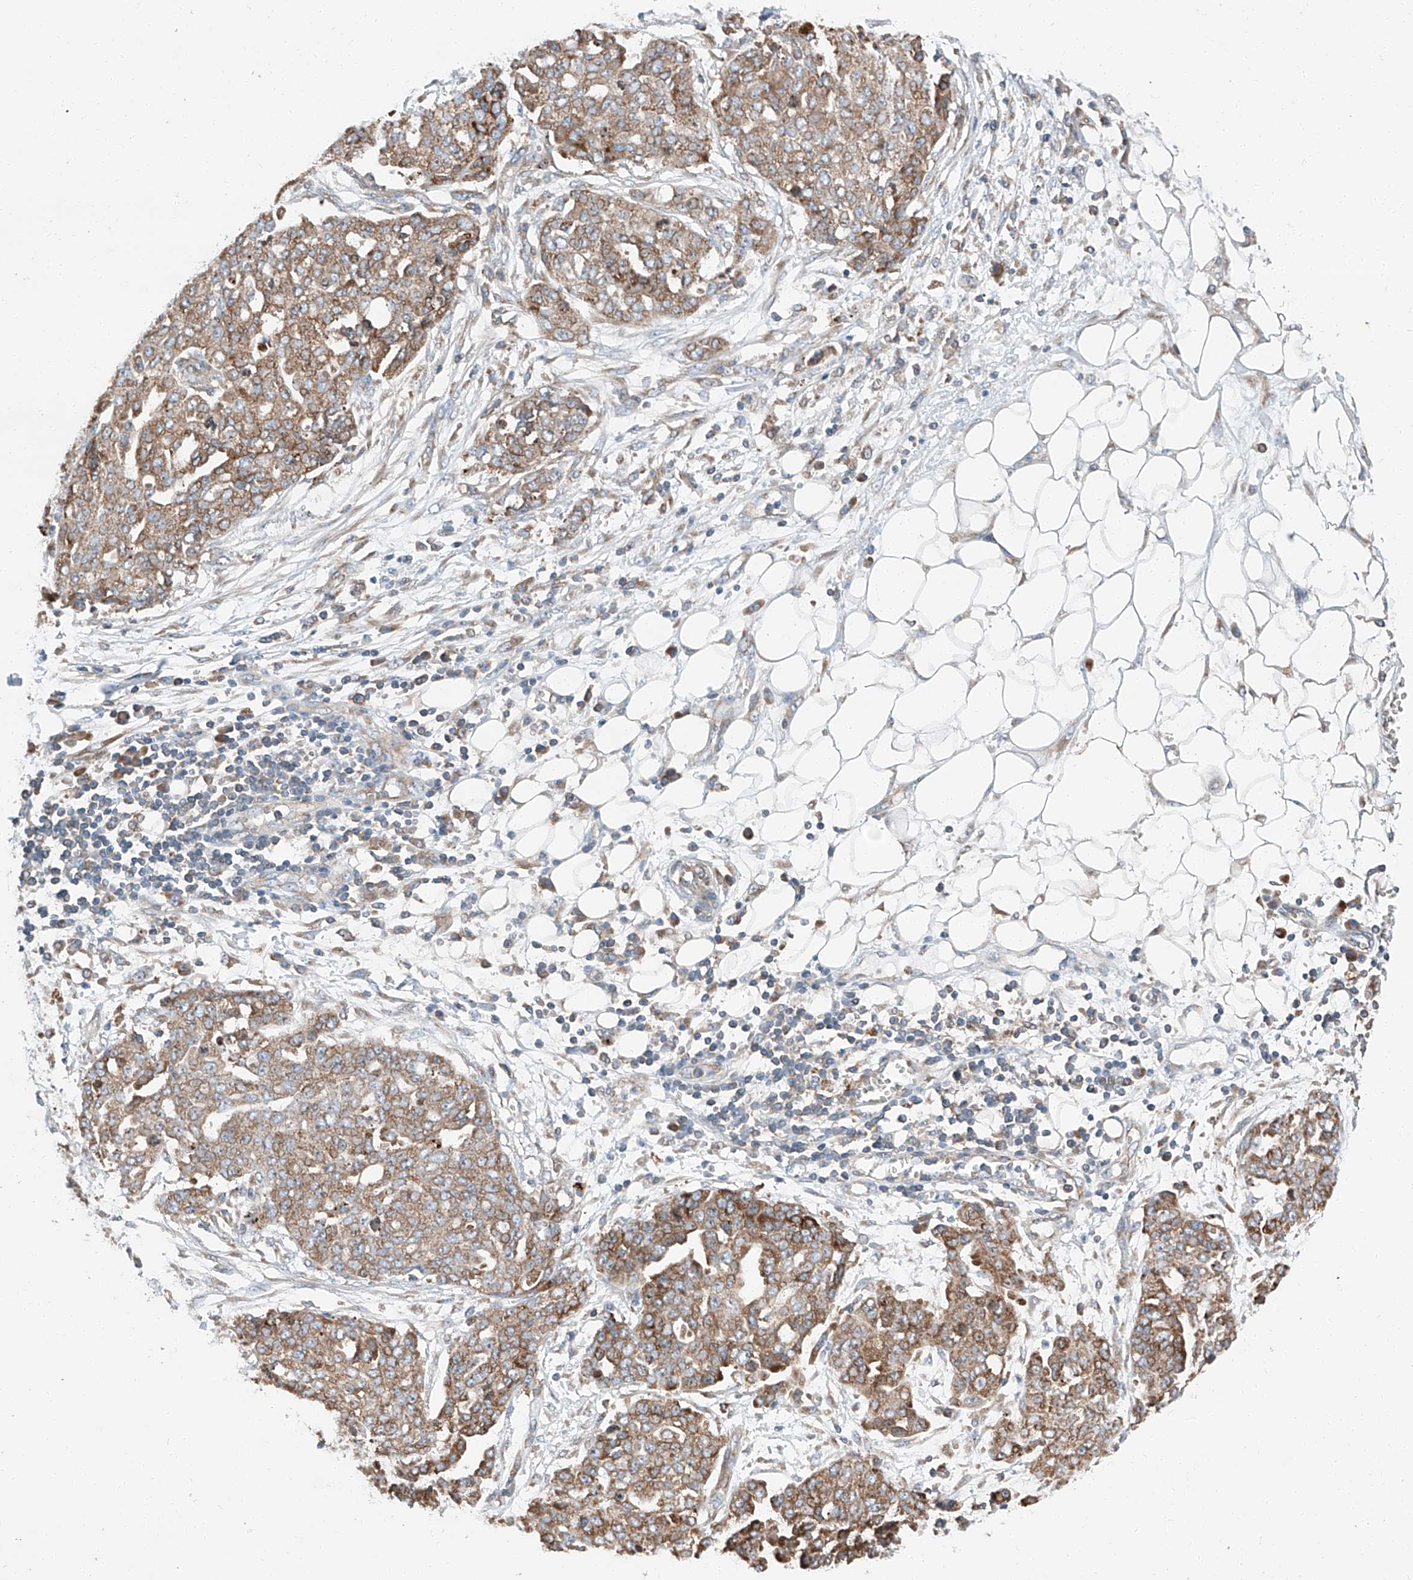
{"staining": {"intensity": "moderate", "quantity": ">75%", "location": "cytoplasmic/membranous"}, "tissue": "ovarian cancer", "cell_type": "Tumor cells", "image_type": "cancer", "snomed": [{"axis": "morphology", "description": "Cystadenocarcinoma, serous, NOS"}, {"axis": "topography", "description": "Soft tissue"}, {"axis": "topography", "description": "Ovary"}], "caption": "A high-resolution micrograph shows immunohistochemistry (IHC) staining of serous cystadenocarcinoma (ovarian), which demonstrates moderate cytoplasmic/membranous expression in approximately >75% of tumor cells.", "gene": "ZC3H15", "patient": {"sex": "female", "age": 57}}